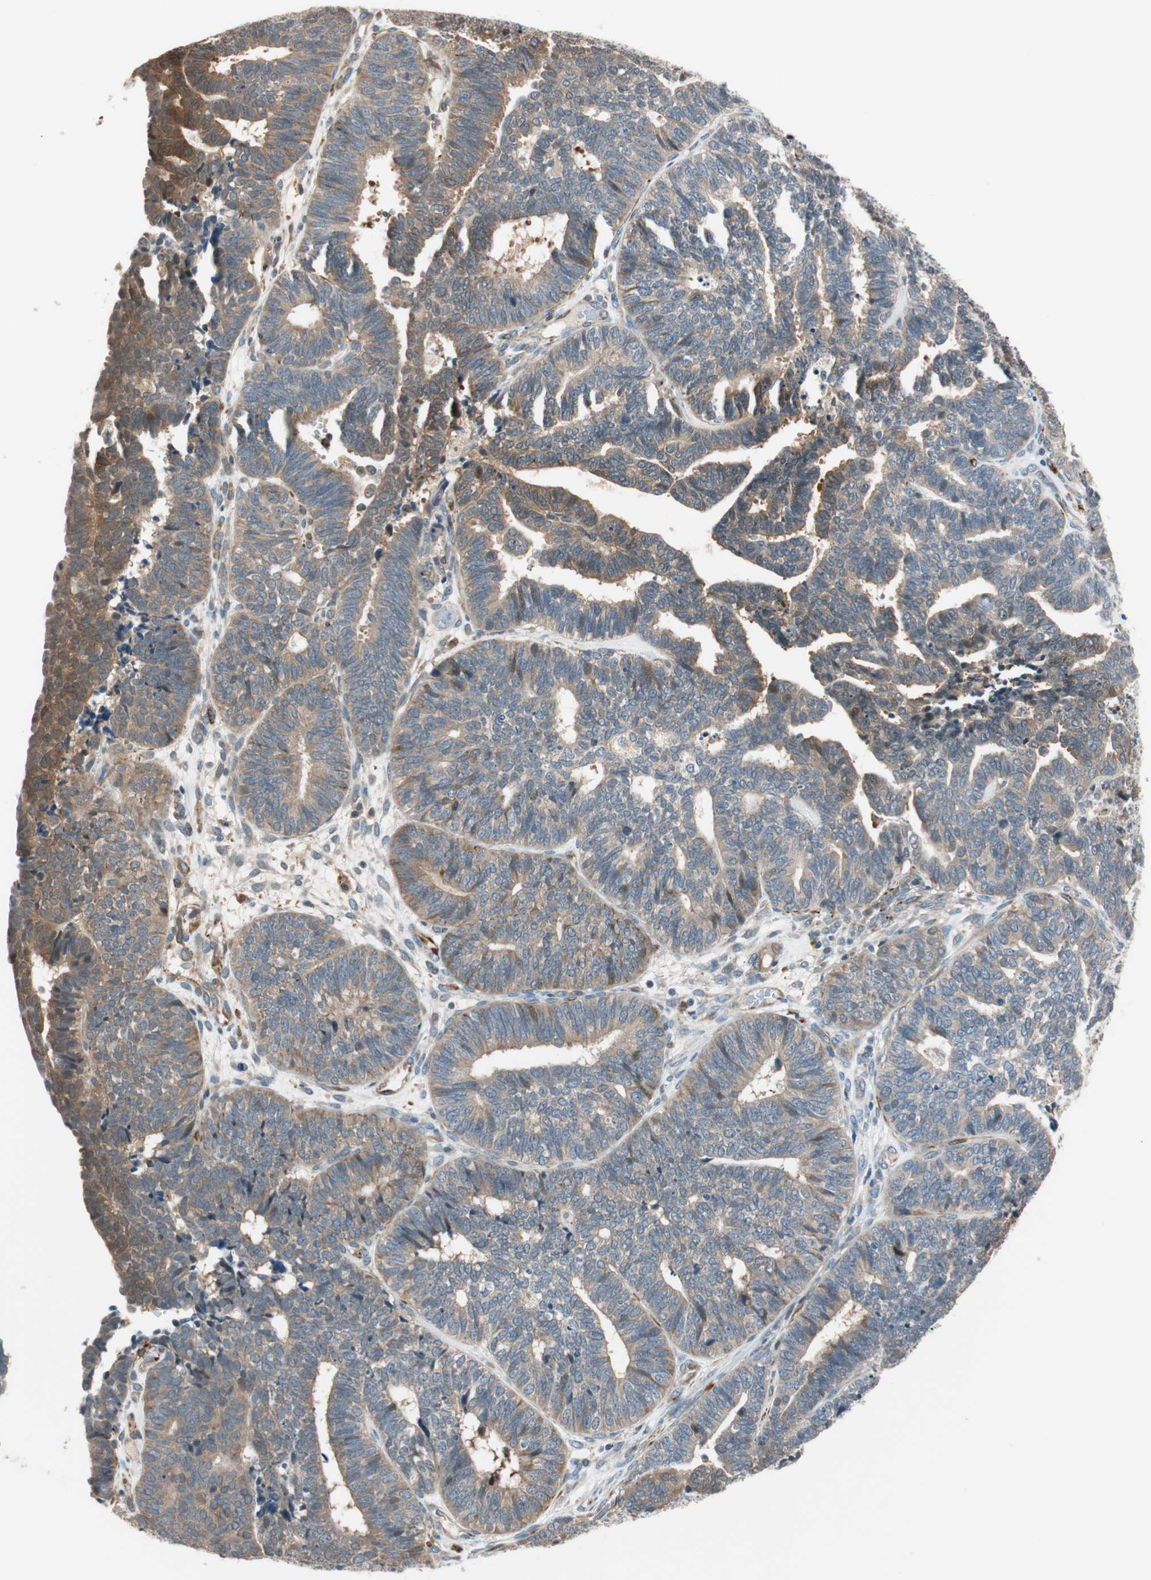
{"staining": {"intensity": "moderate", "quantity": "25%-75%", "location": "cytoplasmic/membranous"}, "tissue": "endometrial cancer", "cell_type": "Tumor cells", "image_type": "cancer", "snomed": [{"axis": "morphology", "description": "Adenocarcinoma, NOS"}, {"axis": "topography", "description": "Endometrium"}], "caption": "An immunohistochemistry histopathology image of neoplastic tissue is shown. Protein staining in brown highlights moderate cytoplasmic/membranous positivity in endometrial cancer (adenocarcinoma) within tumor cells.", "gene": "PIK3R3", "patient": {"sex": "female", "age": 70}}